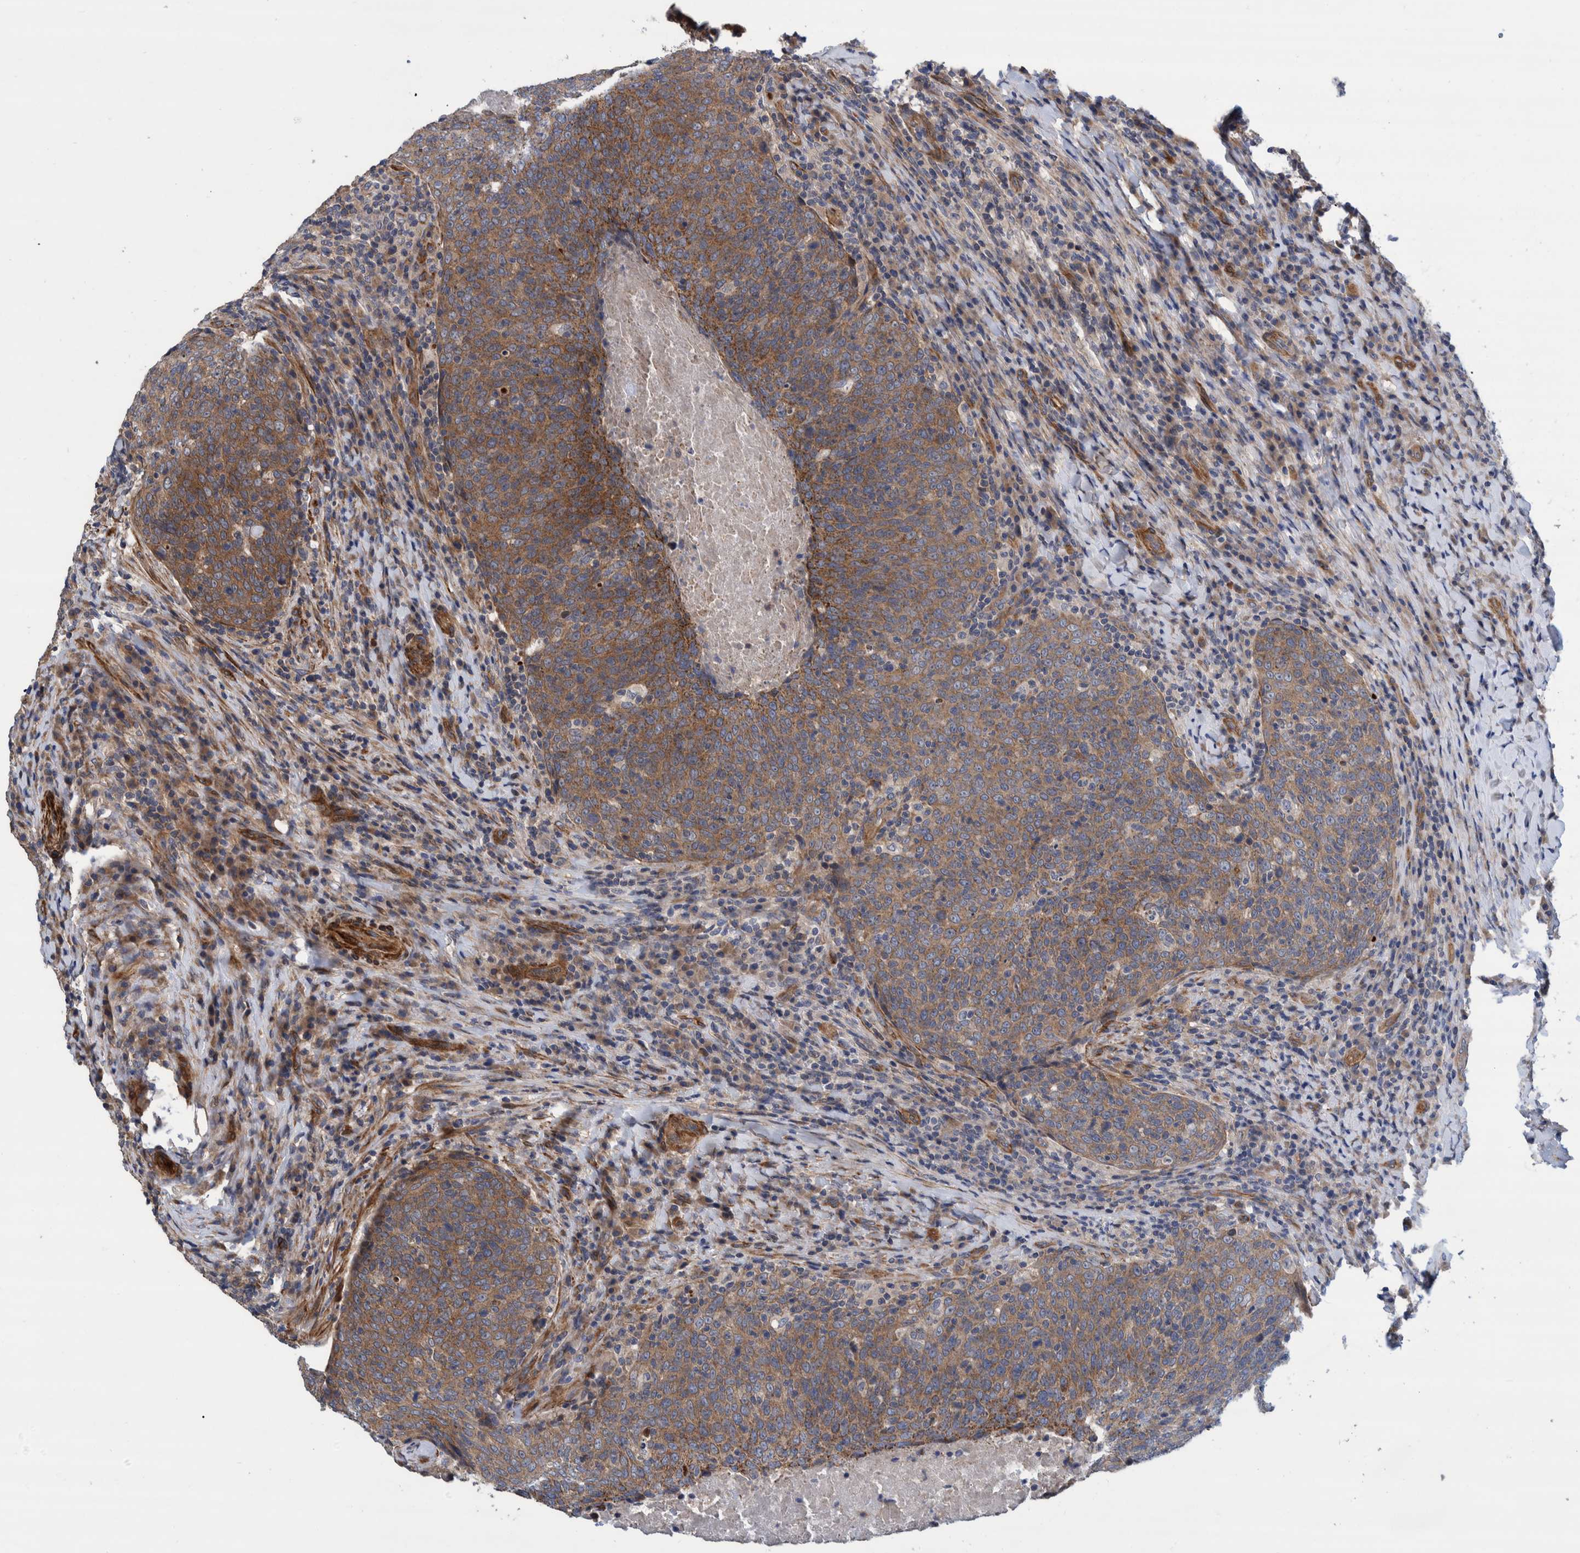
{"staining": {"intensity": "strong", "quantity": "25%-75%", "location": "cytoplasmic/membranous"}, "tissue": "head and neck cancer", "cell_type": "Tumor cells", "image_type": "cancer", "snomed": [{"axis": "morphology", "description": "Squamous cell carcinoma, NOS"}, {"axis": "morphology", "description": "Squamous cell carcinoma, metastatic, NOS"}, {"axis": "topography", "description": "Lymph node"}, {"axis": "topography", "description": "Head-Neck"}], "caption": "DAB (3,3'-diaminobenzidine) immunohistochemical staining of squamous cell carcinoma (head and neck) exhibits strong cytoplasmic/membranous protein staining in about 25%-75% of tumor cells.", "gene": "GRPEL2", "patient": {"sex": "male", "age": 62}}